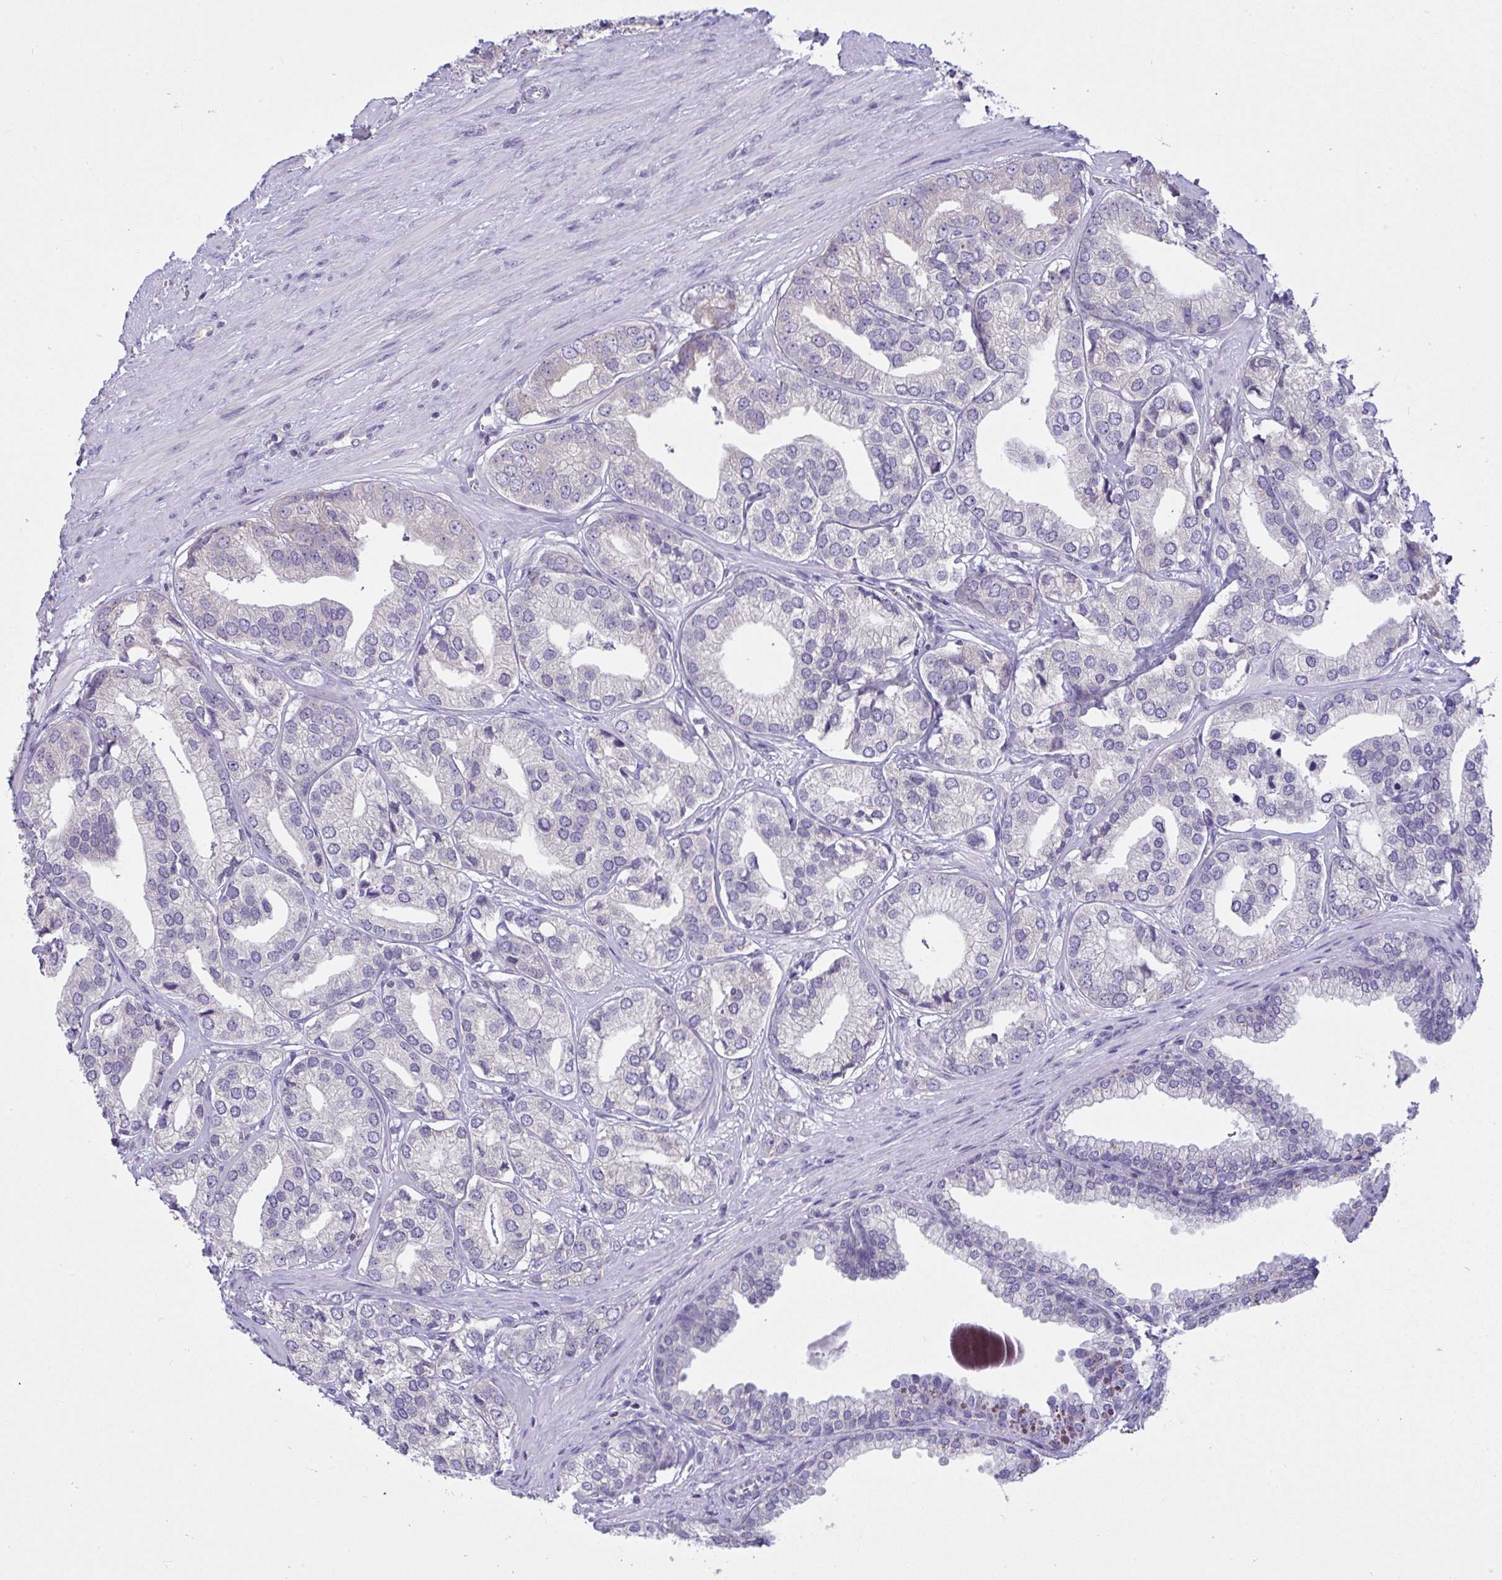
{"staining": {"intensity": "negative", "quantity": "none", "location": "none"}, "tissue": "prostate cancer", "cell_type": "Tumor cells", "image_type": "cancer", "snomed": [{"axis": "morphology", "description": "Adenocarcinoma, High grade"}, {"axis": "topography", "description": "Prostate"}], "caption": "Protein analysis of prostate cancer displays no significant positivity in tumor cells. (Stains: DAB (3,3'-diaminobenzidine) immunohistochemistry (IHC) with hematoxylin counter stain, Microscopy: brightfield microscopy at high magnification).", "gene": "TMEM41A", "patient": {"sex": "male", "age": 58}}